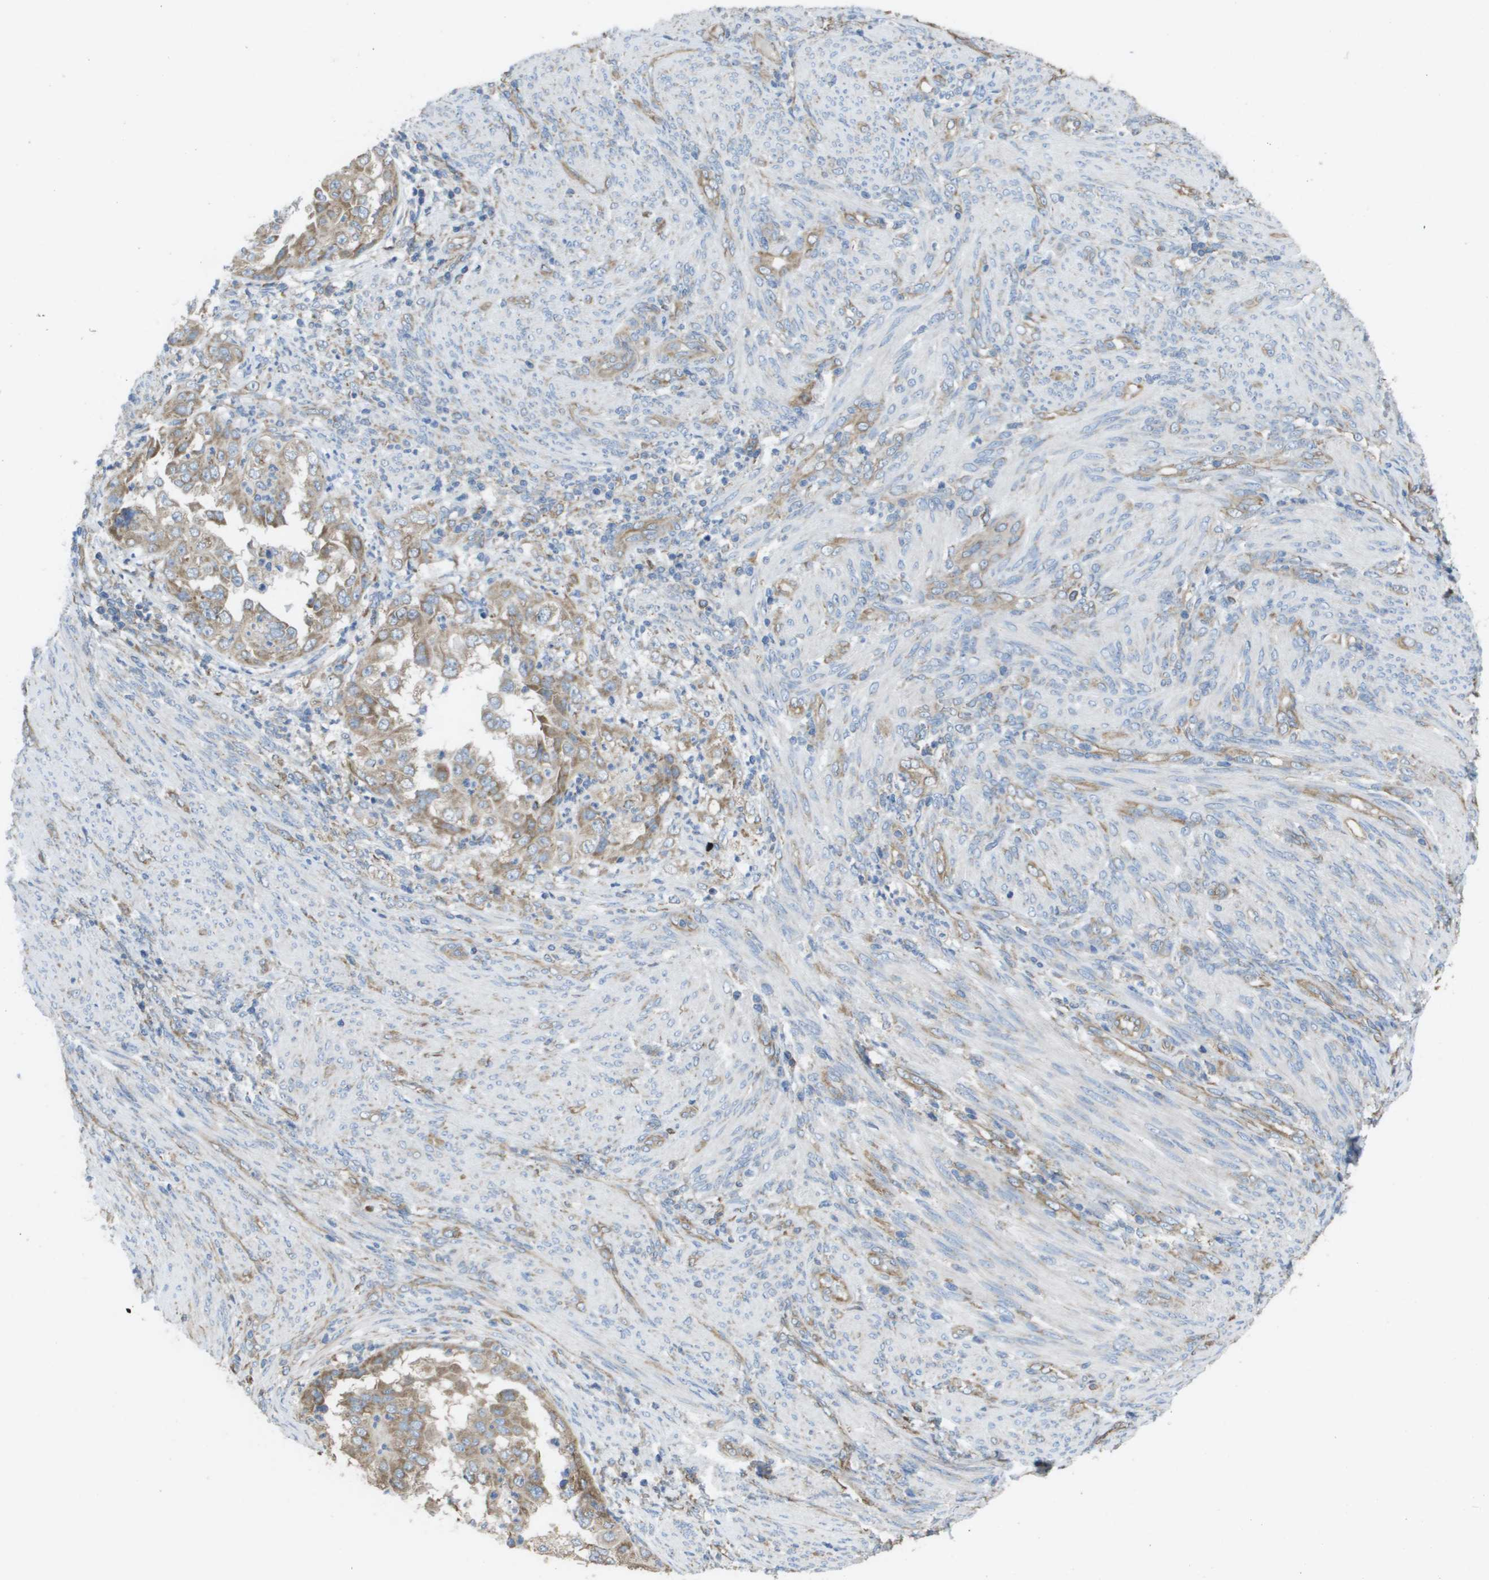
{"staining": {"intensity": "moderate", "quantity": ">75%", "location": "cytoplasmic/membranous"}, "tissue": "endometrial cancer", "cell_type": "Tumor cells", "image_type": "cancer", "snomed": [{"axis": "morphology", "description": "Adenocarcinoma, NOS"}, {"axis": "topography", "description": "Endometrium"}], "caption": "DAB immunohistochemical staining of human endometrial adenocarcinoma exhibits moderate cytoplasmic/membranous protein positivity in approximately >75% of tumor cells. (DAB IHC, brown staining for protein, blue staining for nuclei).", "gene": "CLCN2", "patient": {"sex": "female", "age": 85}}